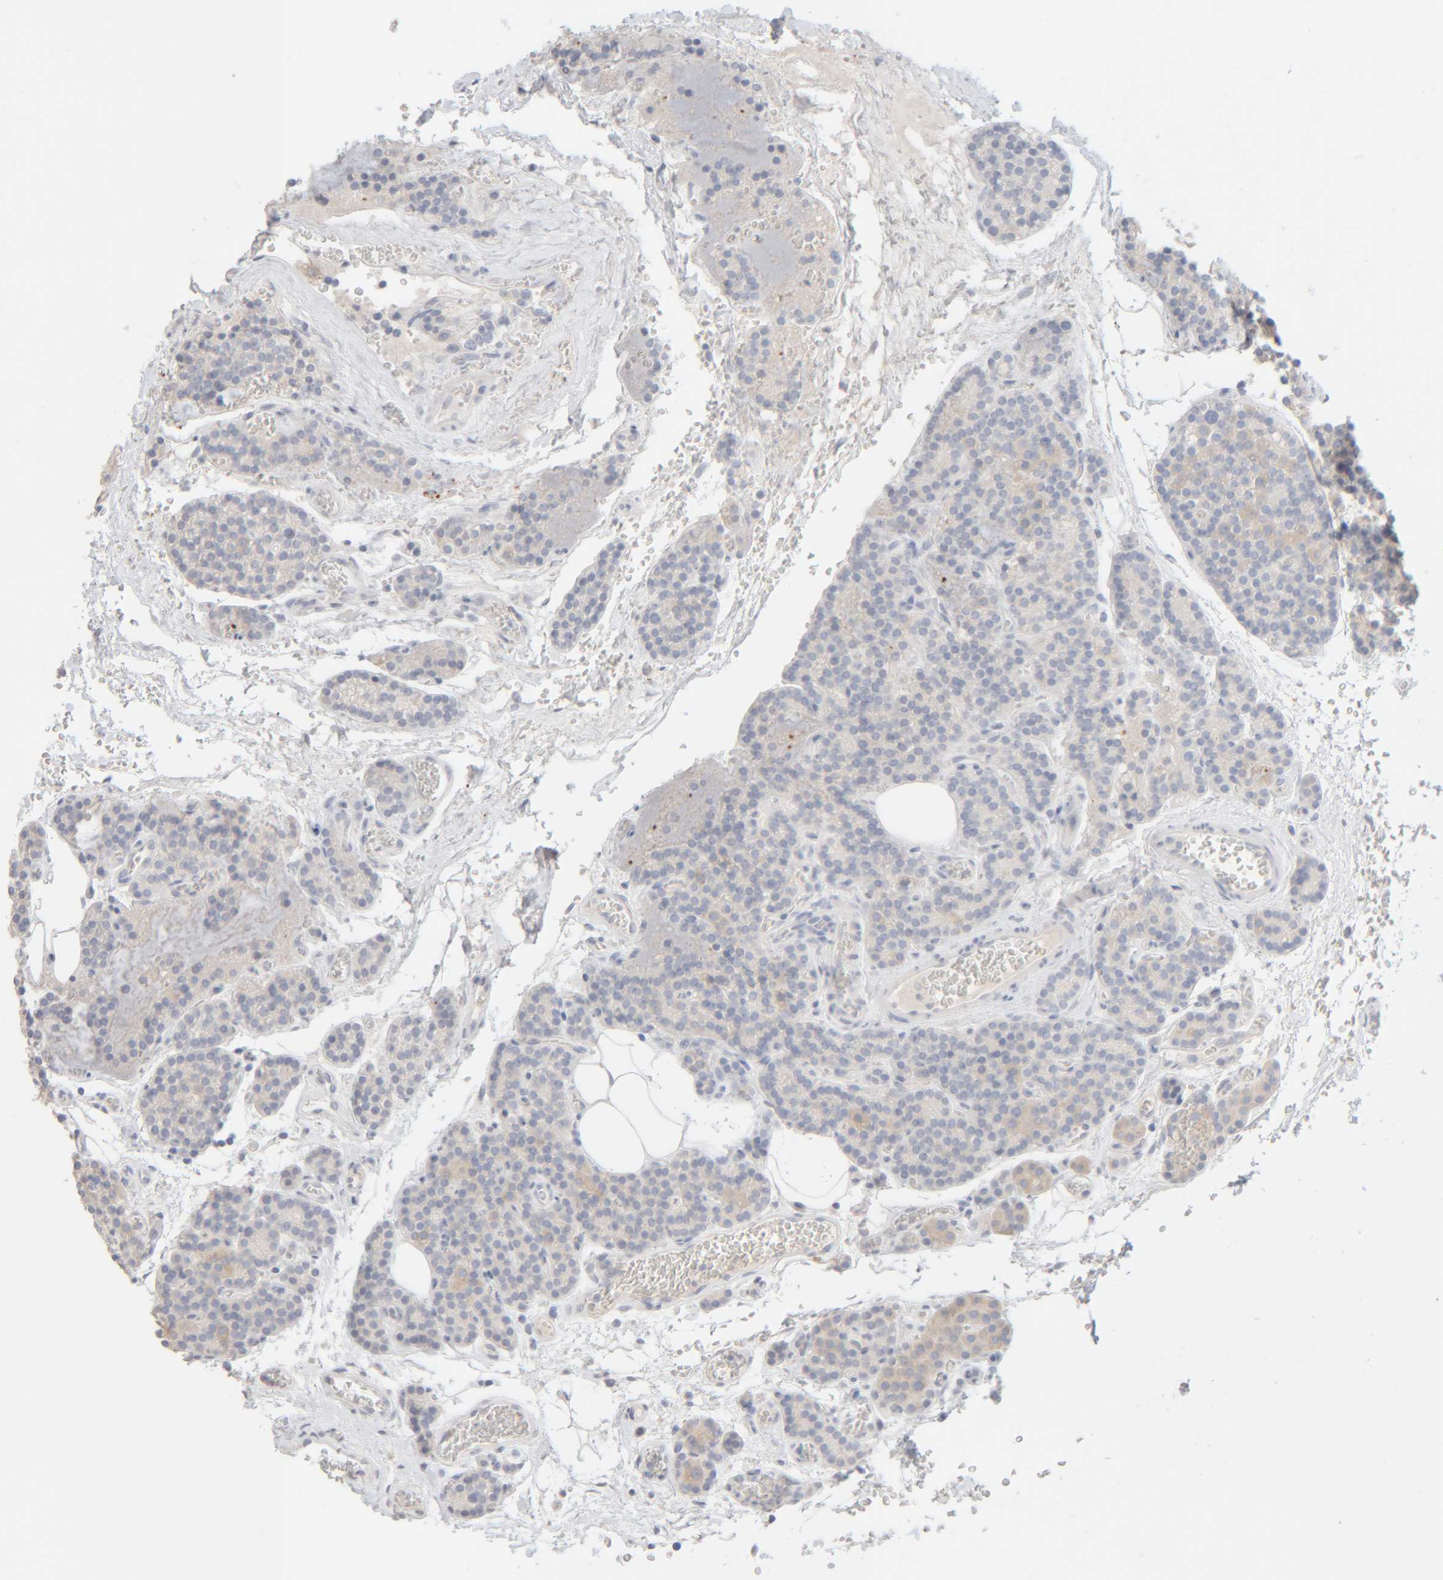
{"staining": {"intensity": "negative", "quantity": "none", "location": "none"}, "tissue": "parathyroid gland", "cell_type": "Glandular cells", "image_type": "normal", "snomed": [{"axis": "morphology", "description": "Normal tissue, NOS"}, {"axis": "topography", "description": "Parathyroid gland"}], "caption": "IHC photomicrograph of normal parathyroid gland stained for a protein (brown), which displays no expression in glandular cells. Nuclei are stained in blue.", "gene": "RIDA", "patient": {"sex": "female", "age": 64}}